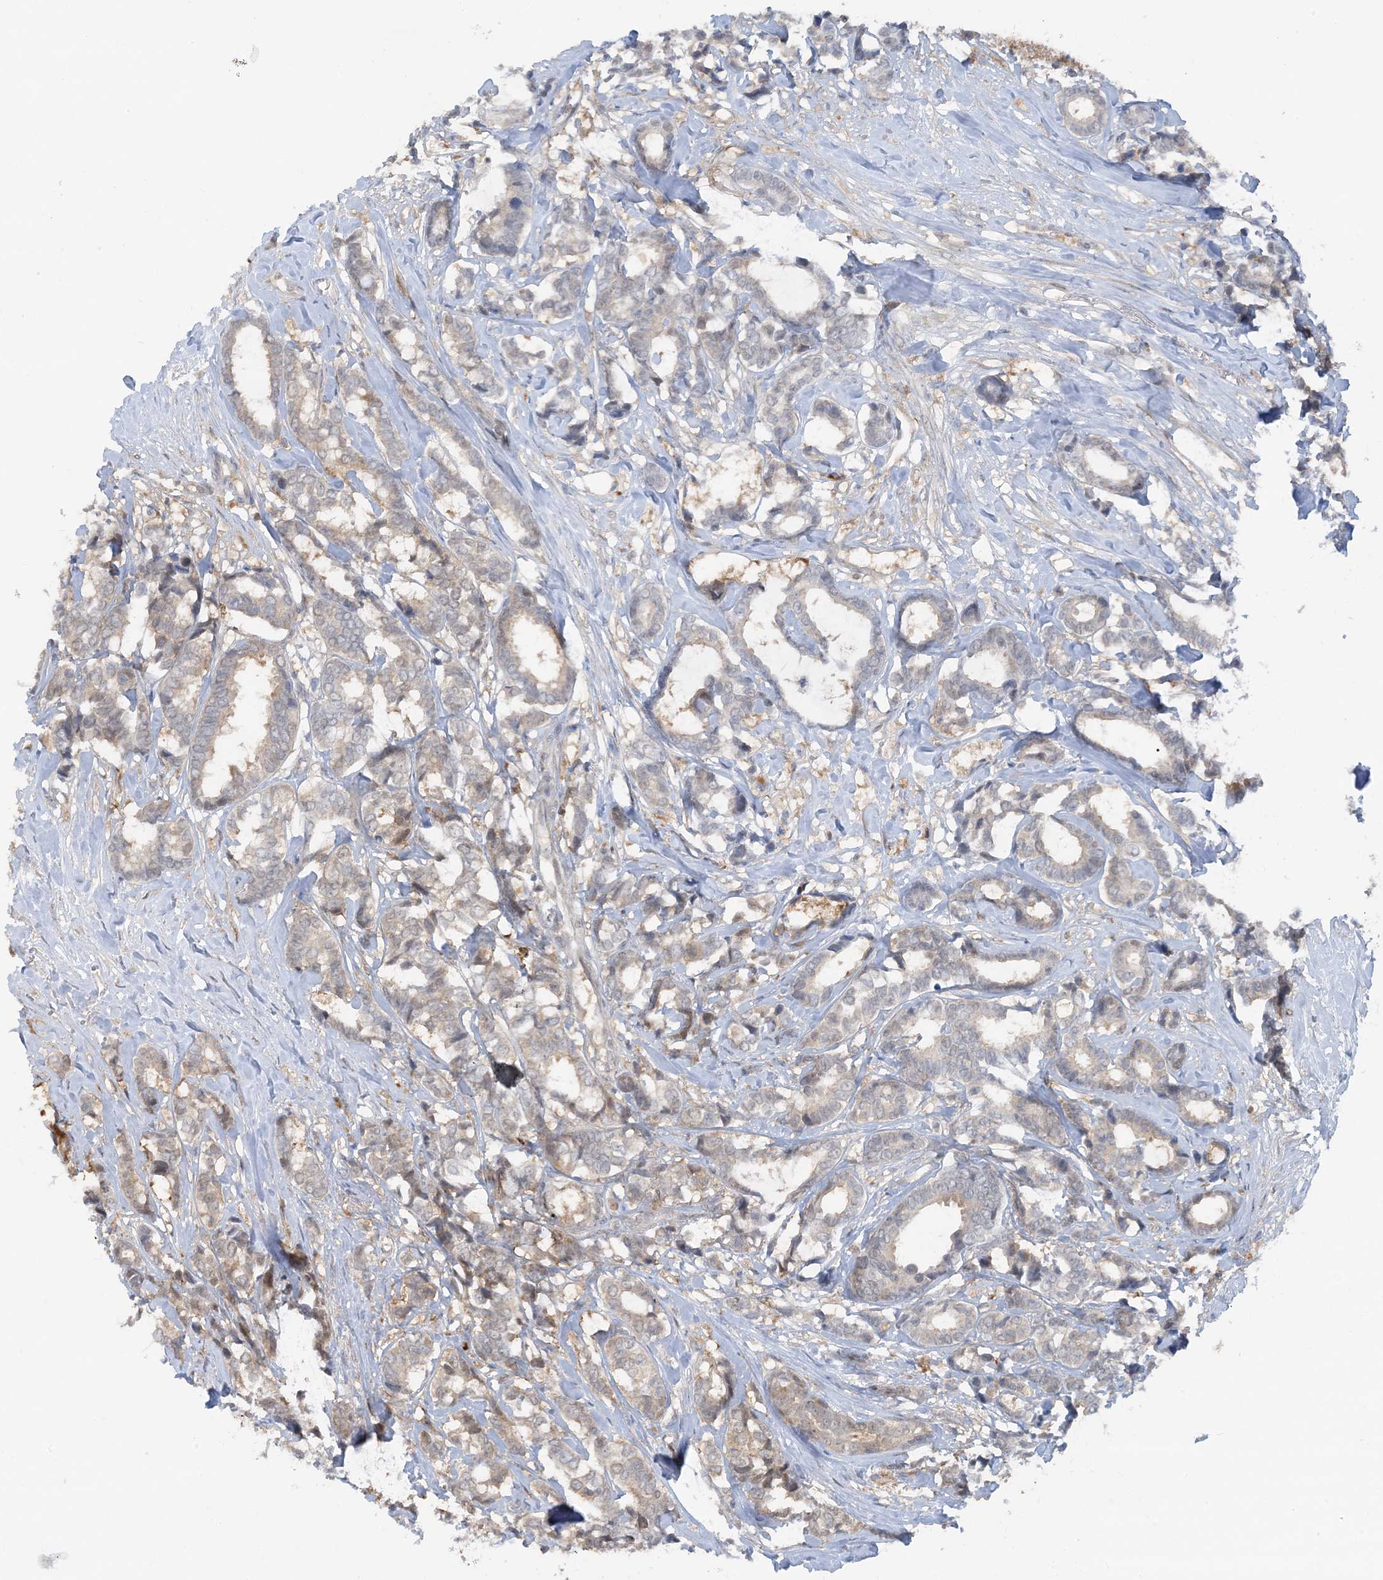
{"staining": {"intensity": "weak", "quantity": "<25%", "location": "cytoplasmic/membranous"}, "tissue": "breast cancer", "cell_type": "Tumor cells", "image_type": "cancer", "snomed": [{"axis": "morphology", "description": "Duct carcinoma"}, {"axis": "topography", "description": "Breast"}], "caption": "DAB (3,3'-diaminobenzidine) immunohistochemical staining of breast cancer shows no significant expression in tumor cells. The staining is performed using DAB (3,3'-diaminobenzidine) brown chromogen with nuclei counter-stained in using hematoxylin.", "gene": "OGA", "patient": {"sex": "female", "age": 87}}